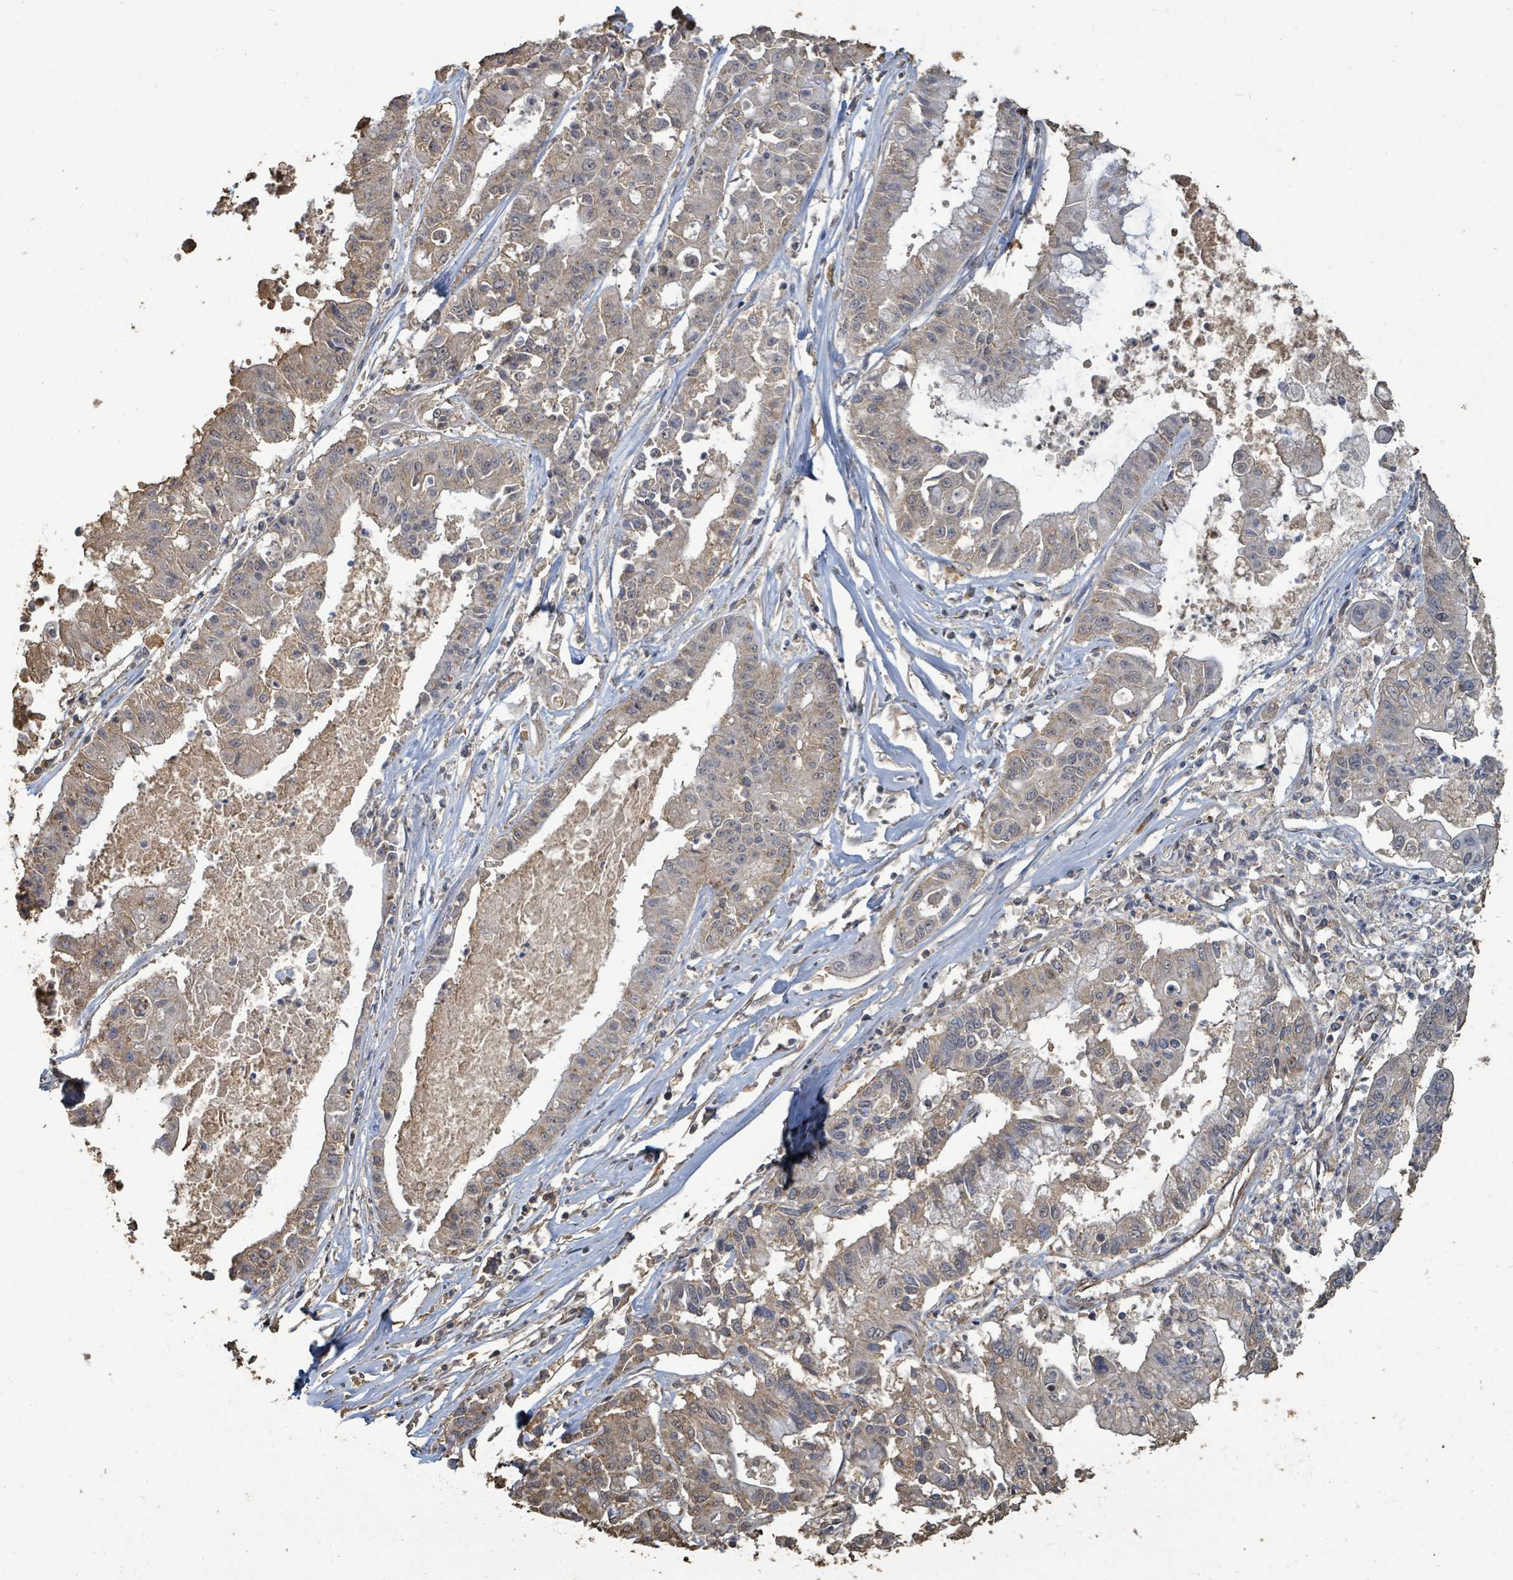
{"staining": {"intensity": "weak", "quantity": "25%-75%", "location": "cytoplasmic/membranous"}, "tissue": "ovarian cancer", "cell_type": "Tumor cells", "image_type": "cancer", "snomed": [{"axis": "morphology", "description": "Cystadenocarcinoma, mucinous, NOS"}, {"axis": "topography", "description": "Ovary"}], "caption": "Immunohistochemistry photomicrograph of neoplastic tissue: mucinous cystadenocarcinoma (ovarian) stained using immunohistochemistry reveals low levels of weak protein expression localized specifically in the cytoplasmic/membranous of tumor cells, appearing as a cytoplasmic/membranous brown color.", "gene": "C6orf52", "patient": {"sex": "female", "age": 70}}